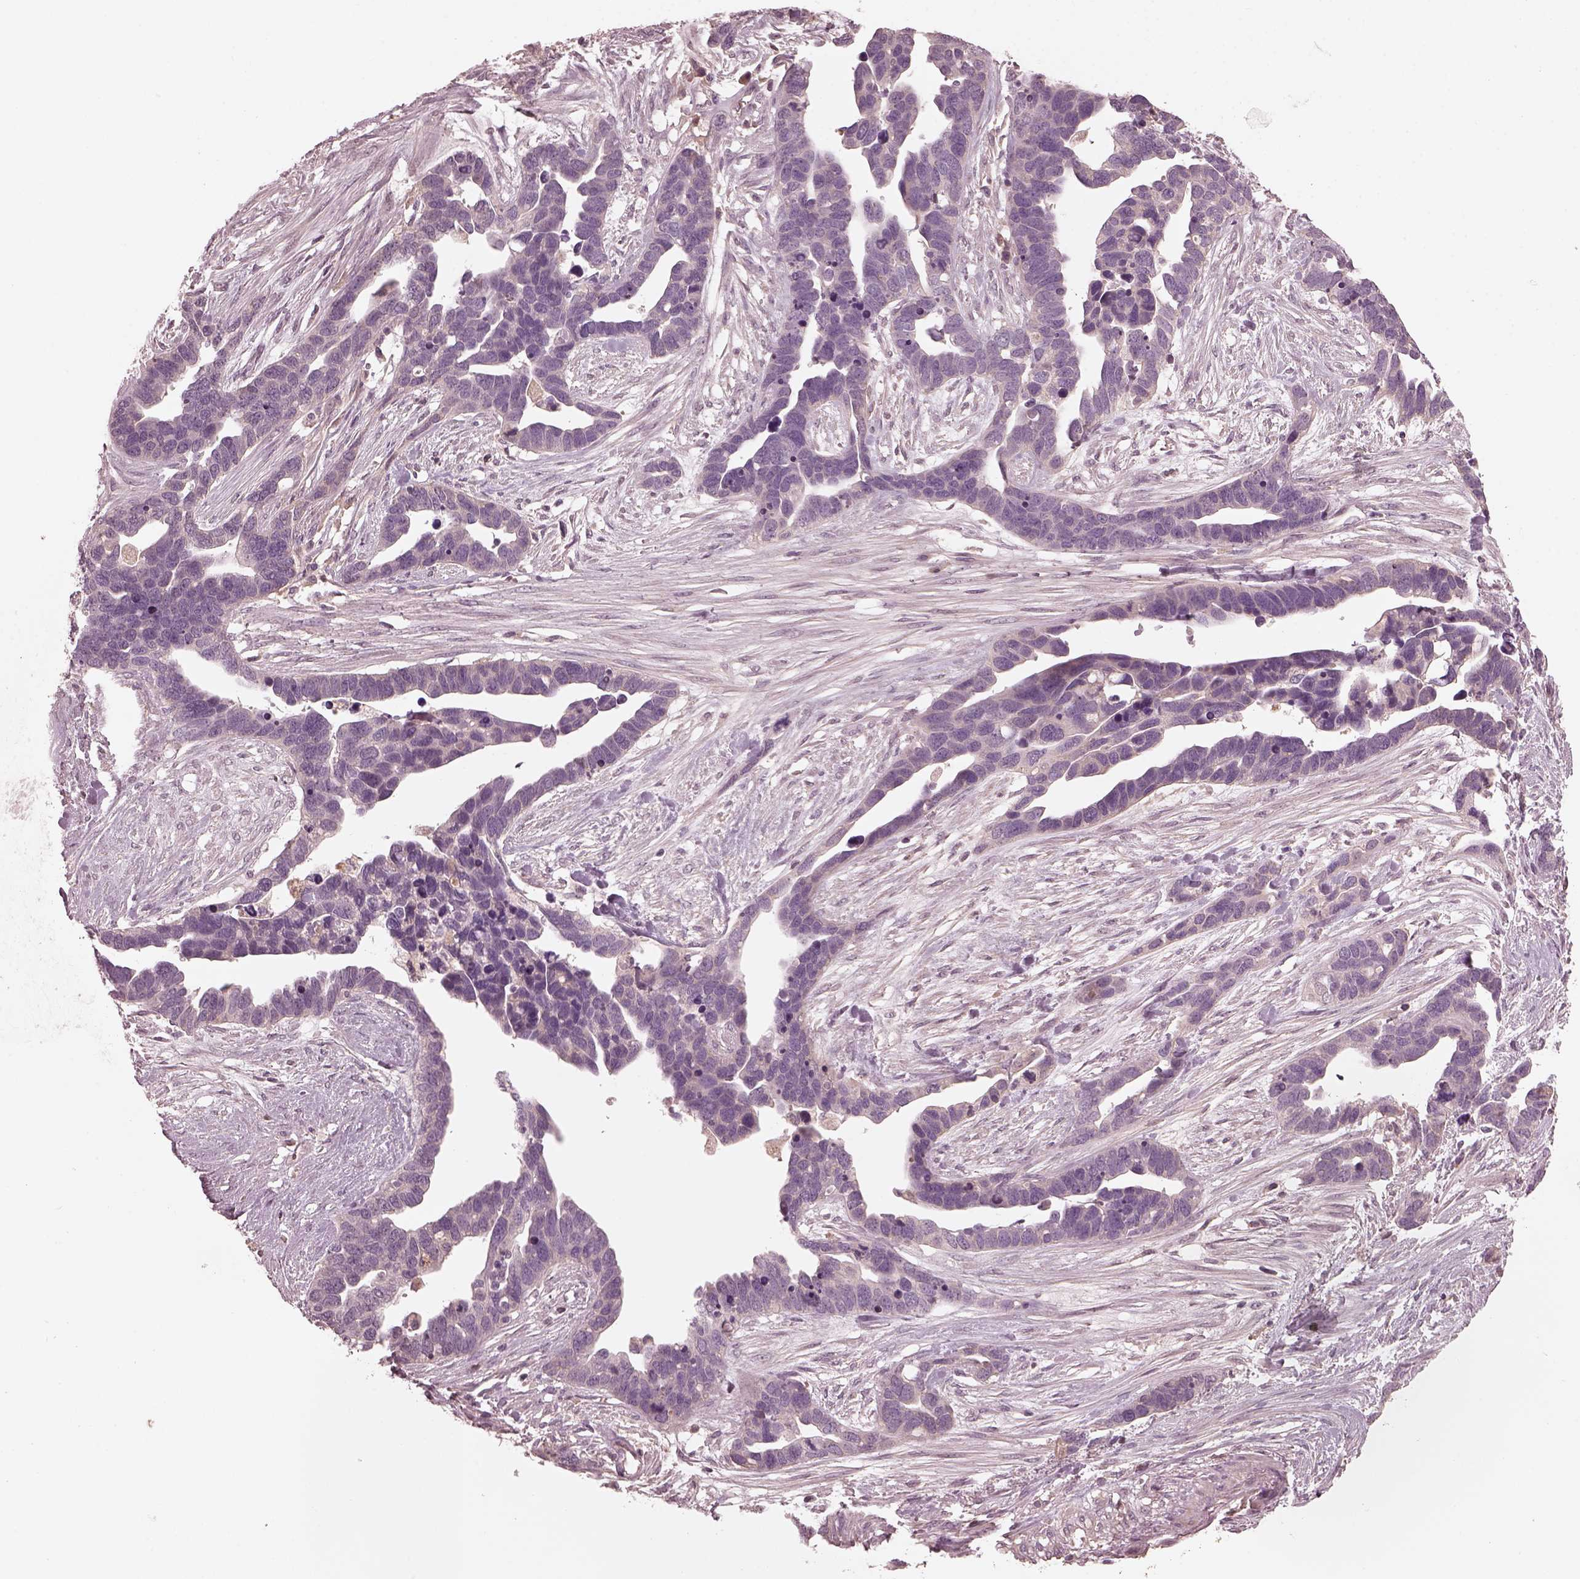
{"staining": {"intensity": "negative", "quantity": "none", "location": "none"}, "tissue": "ovarian cancer", "cell_type": "Tumor cells", "image_type": "cancer", "snomed": [{"axis": "morphology", "description": "Cystadenocarcinoma, serous, NOS"}, {"axis": "topography", "description": "Ovary"}], "caption": "Immunohistochemistry of ovarian cancer reveals no staining in tumor cells. (Brightfield microscopy of DAB immunohistochemistry (IHC) at high magnification).", "gene": "VWA5B1", "patient": {"sex": "female", "age": 54}}